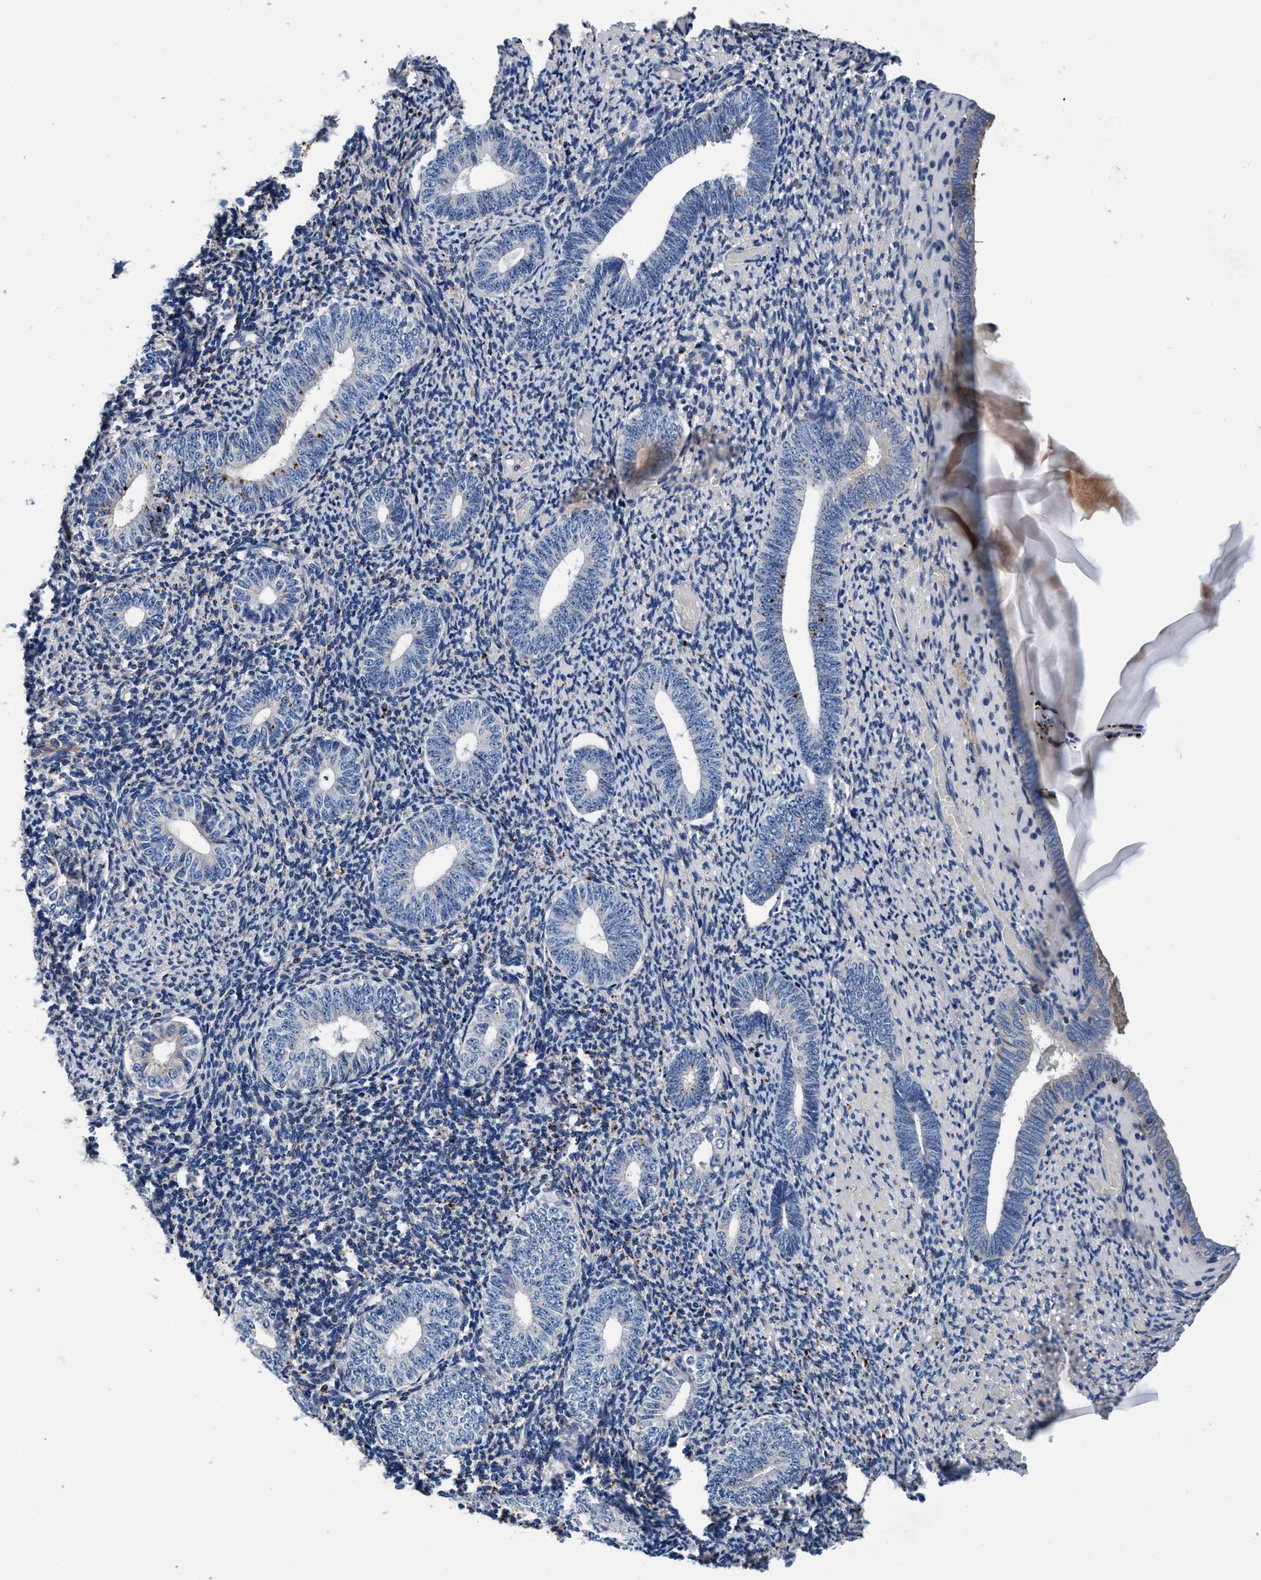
{"staining": {"intensity": "moderate", "quantity": "<25%", "location": "cytoplasmic/membranous"}, "tissue": "endometrium", "cell_type": "Cells in endometrial stroma", "image_type": "normal", "snomed": [{"axis": "morphology", "description": "Normal tissue, NOS"}, {"axis": "topography", "description": "Endometrium"}], "caption": "Immunohistochemistry (IHC) of normal human endometrium shows low levels of moderate cytoplasmic/membranous staining in approximately <25% of cells in endometrial stroma.", "gene": "RNF208", "patient": {"sex": "female", "age": 66}}